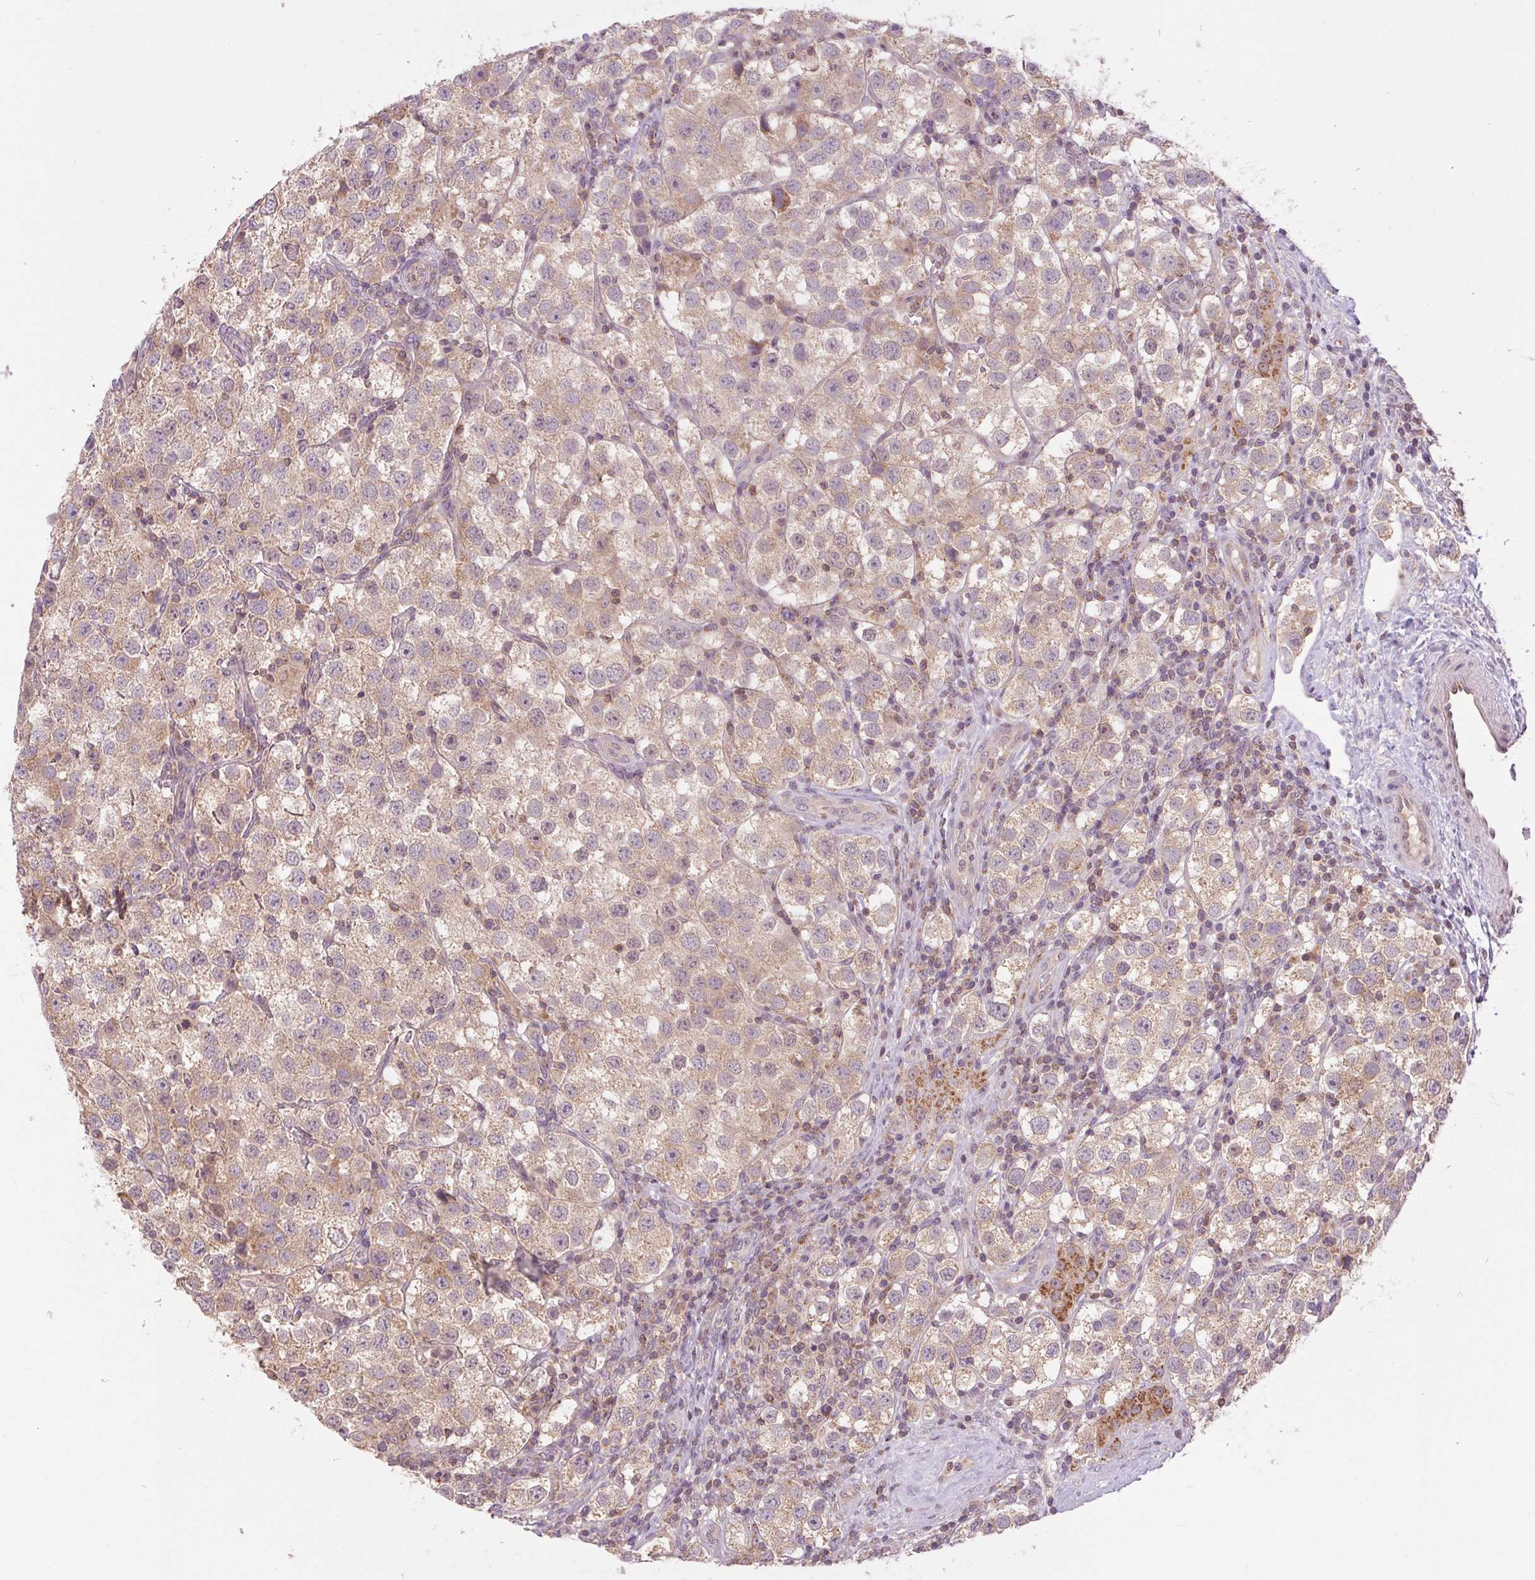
{"staining": {"intensity": "weak", "quantity": ">75%", "location": "cytoplasmic/membranous"}, "tissue": "testis cancer", "cell_type": "Tumor cells", "image_type": "cancer", "snomed": [{"axis": "morphology", "description": "Seminoma, NOS"}, {"axis": "topography", "description": "Testis"}], "caption": "There is low levels of weak cytoplasmic/membranous positivity in tumor cells of testis seminoma, as demonstrated by immunohistochemical staining (brown color).", "gene": "MAP3K5", "patient": {"sex": "male", "age": 37}}